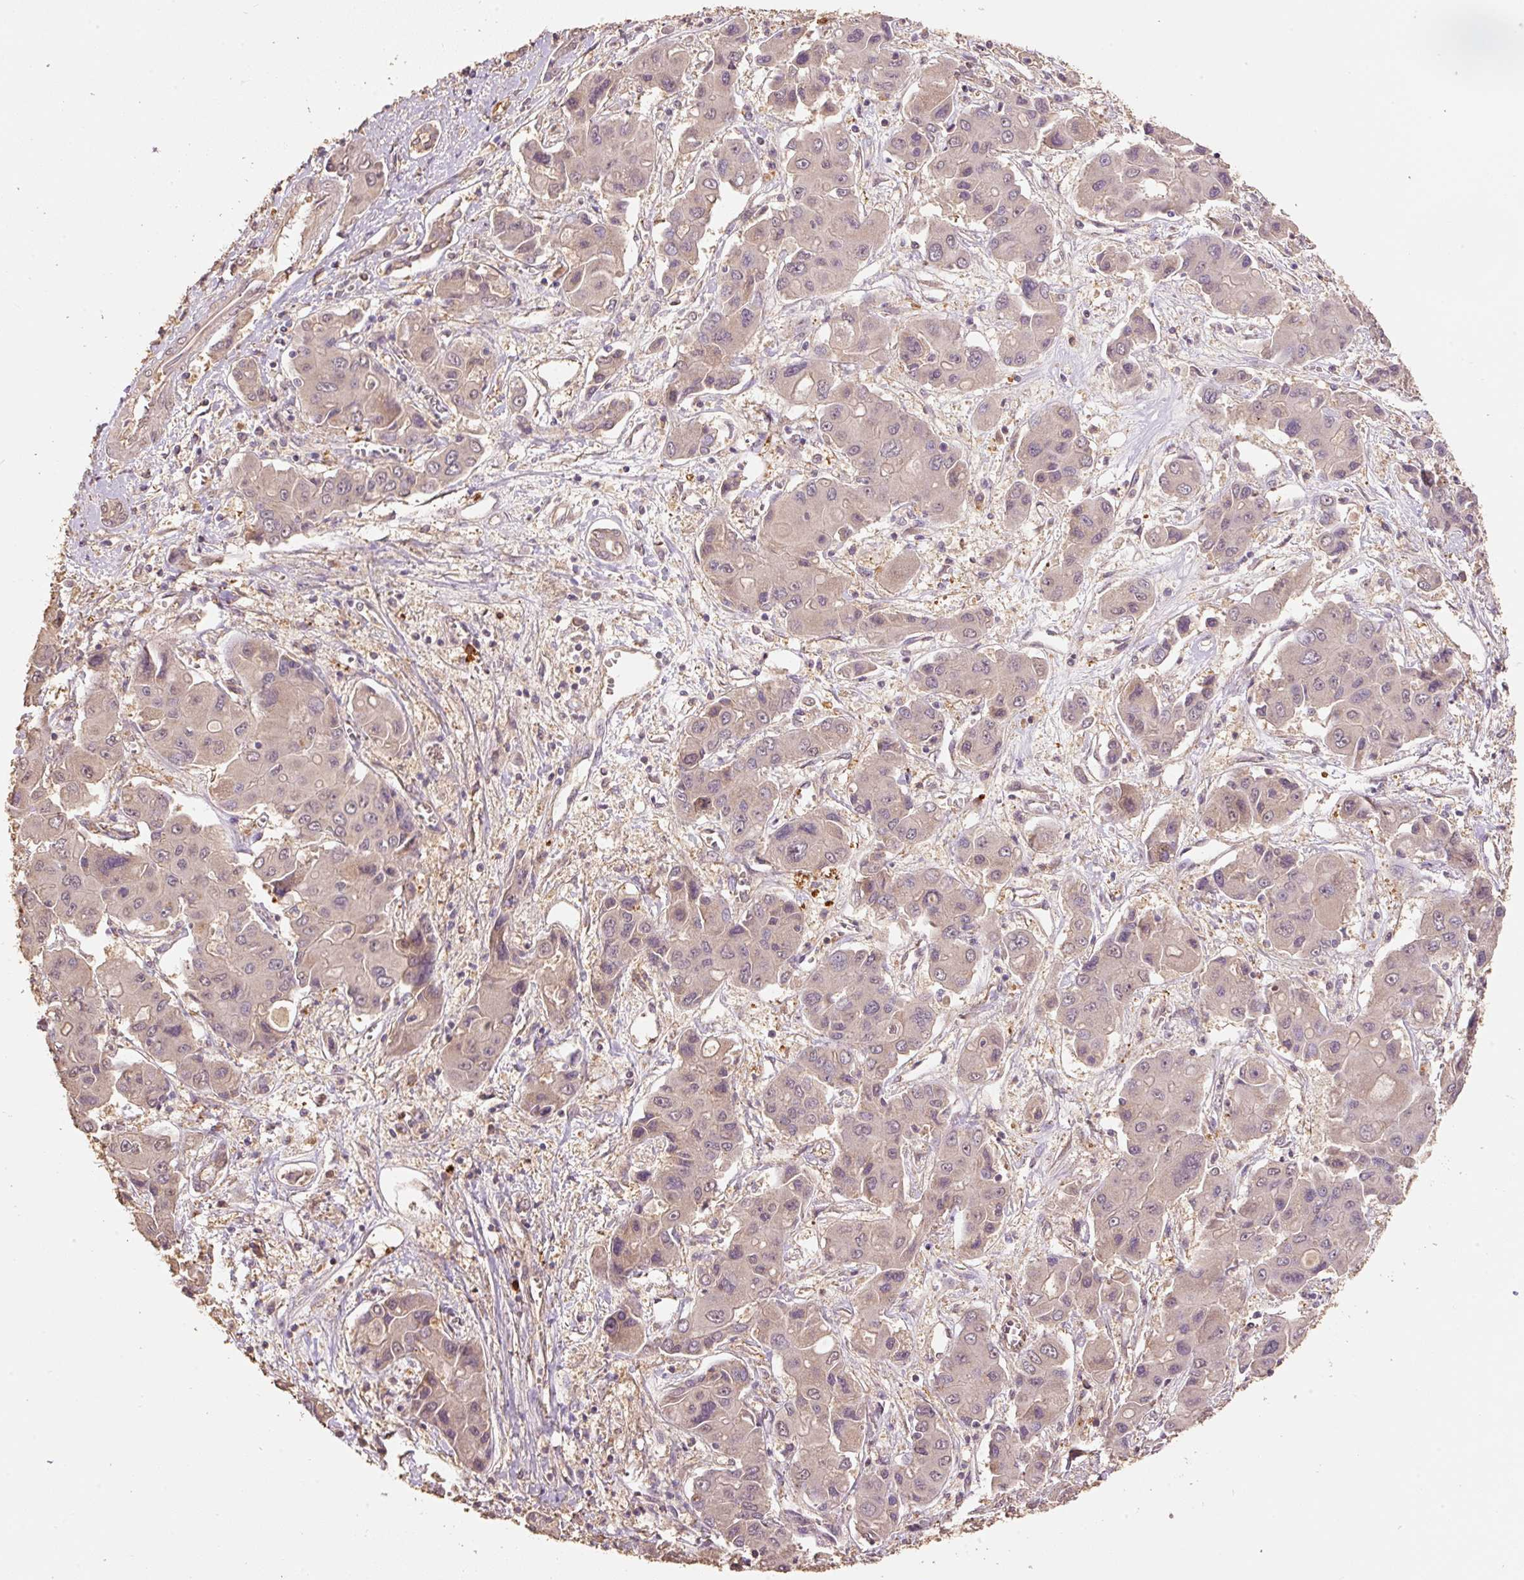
{"staining": {"intensity": "weak", "quantity": ">75%", "location": "cytoplasmic/membranous"}, "tissue": "liver cancer", "cell_type": "Tumor cells", "image_type": "cancer", "snomed": [{"axis": "morphology", "description": "Cholangiocarcinoma"}, {"axis": "topography", "description": "Liver"}], "caption": "IHC of human liver cancer shows low levels of weak cytoplasmic/membranous staining in approximately >75% of tumor cells.", "gene": "HERC2", "patient": {"sex": "male", "age": 67}}